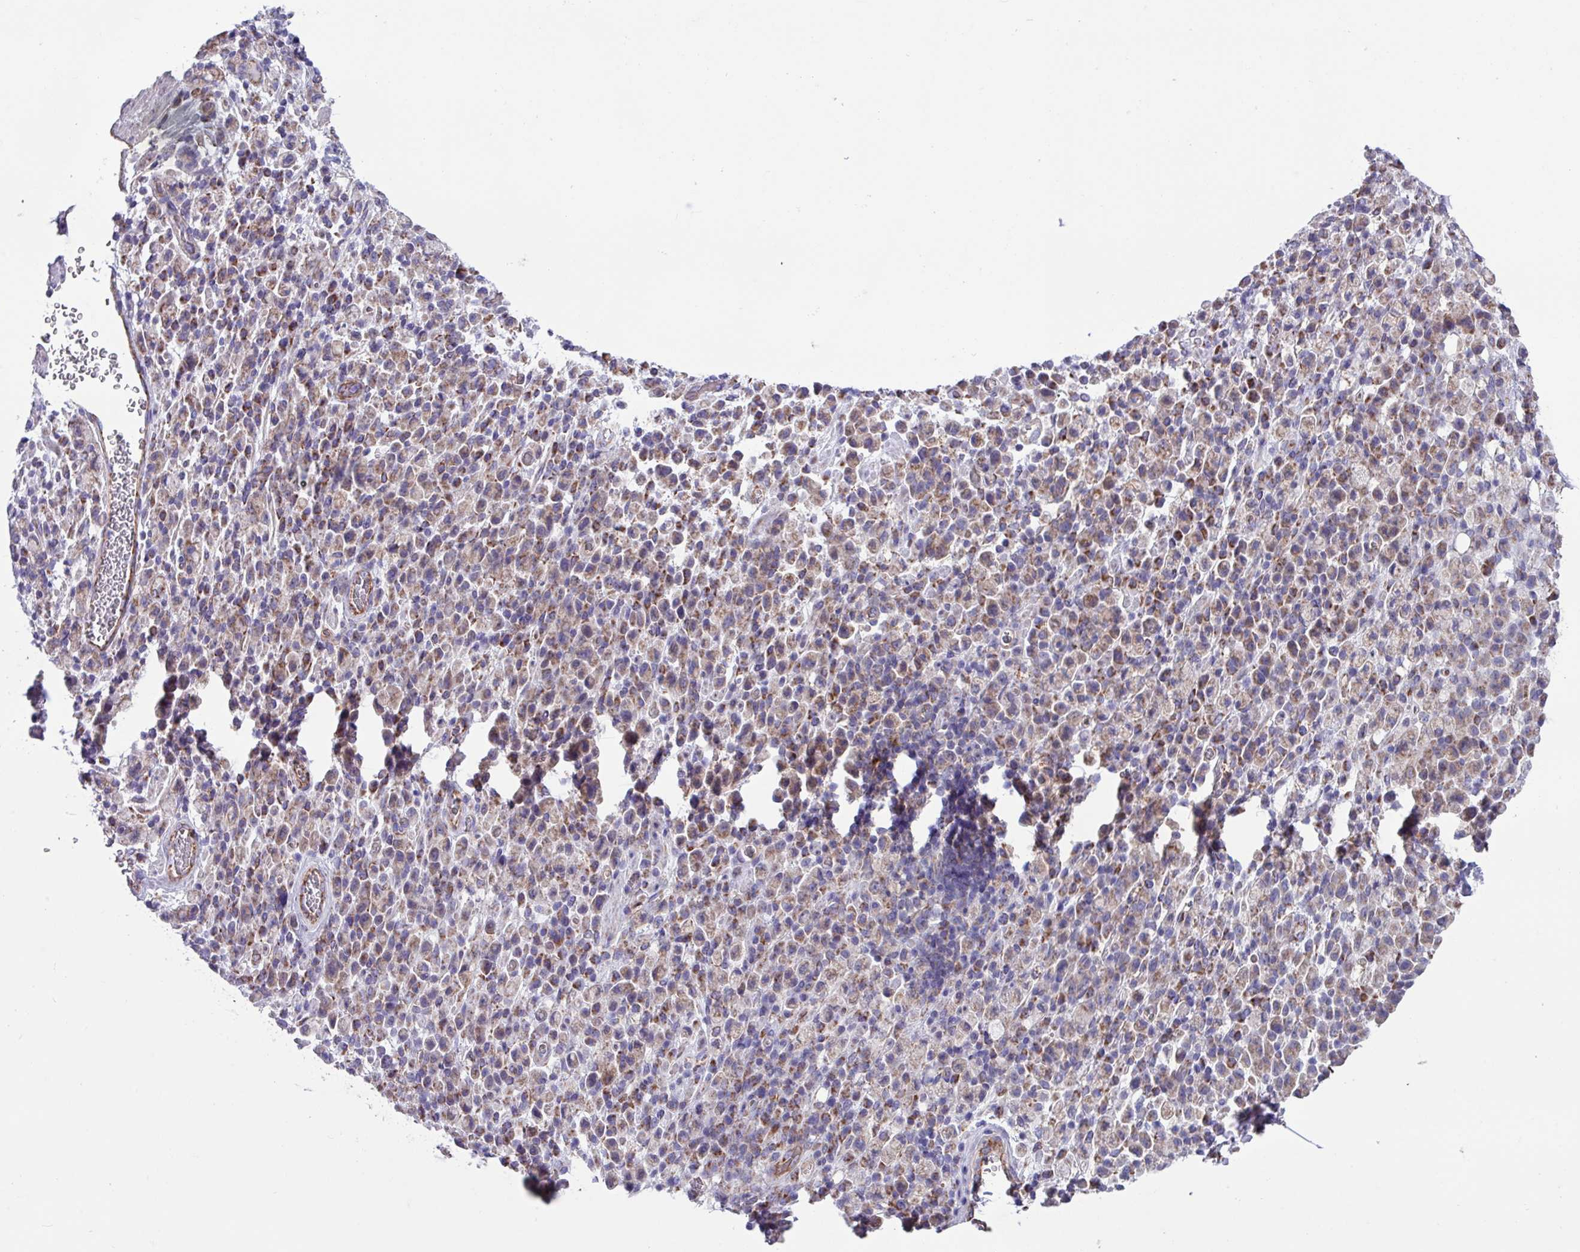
{"staining": {"intensity": "moderate", "quantity": ">75%", "location": "cytoplasmic/membranous"}, "tissue": "stomach cancer", "cell_type": "Tumor cells", "image_type": "cancer", "snomed": [{"axis": "morphology", "description": "Adenocarcinoma, NOS"}, {"axis": "topography", "description": "Stomach"}], "caption": "IHC staining of stomach cancer (adenocarcinoma), which displays medium levels of moderate cytoplasmic/membranous staining in about >75% of tumor cells indicating moderate cytoplasmic/membranous protein staining. The staining was performed using DAB (3,3'-diaminobenzidine) (brown) for protein detection and nuclei were counterstained in hematoxylin (blue).", "gene": "OTULIN", "patient": {"sex": "male", "age": 77}}